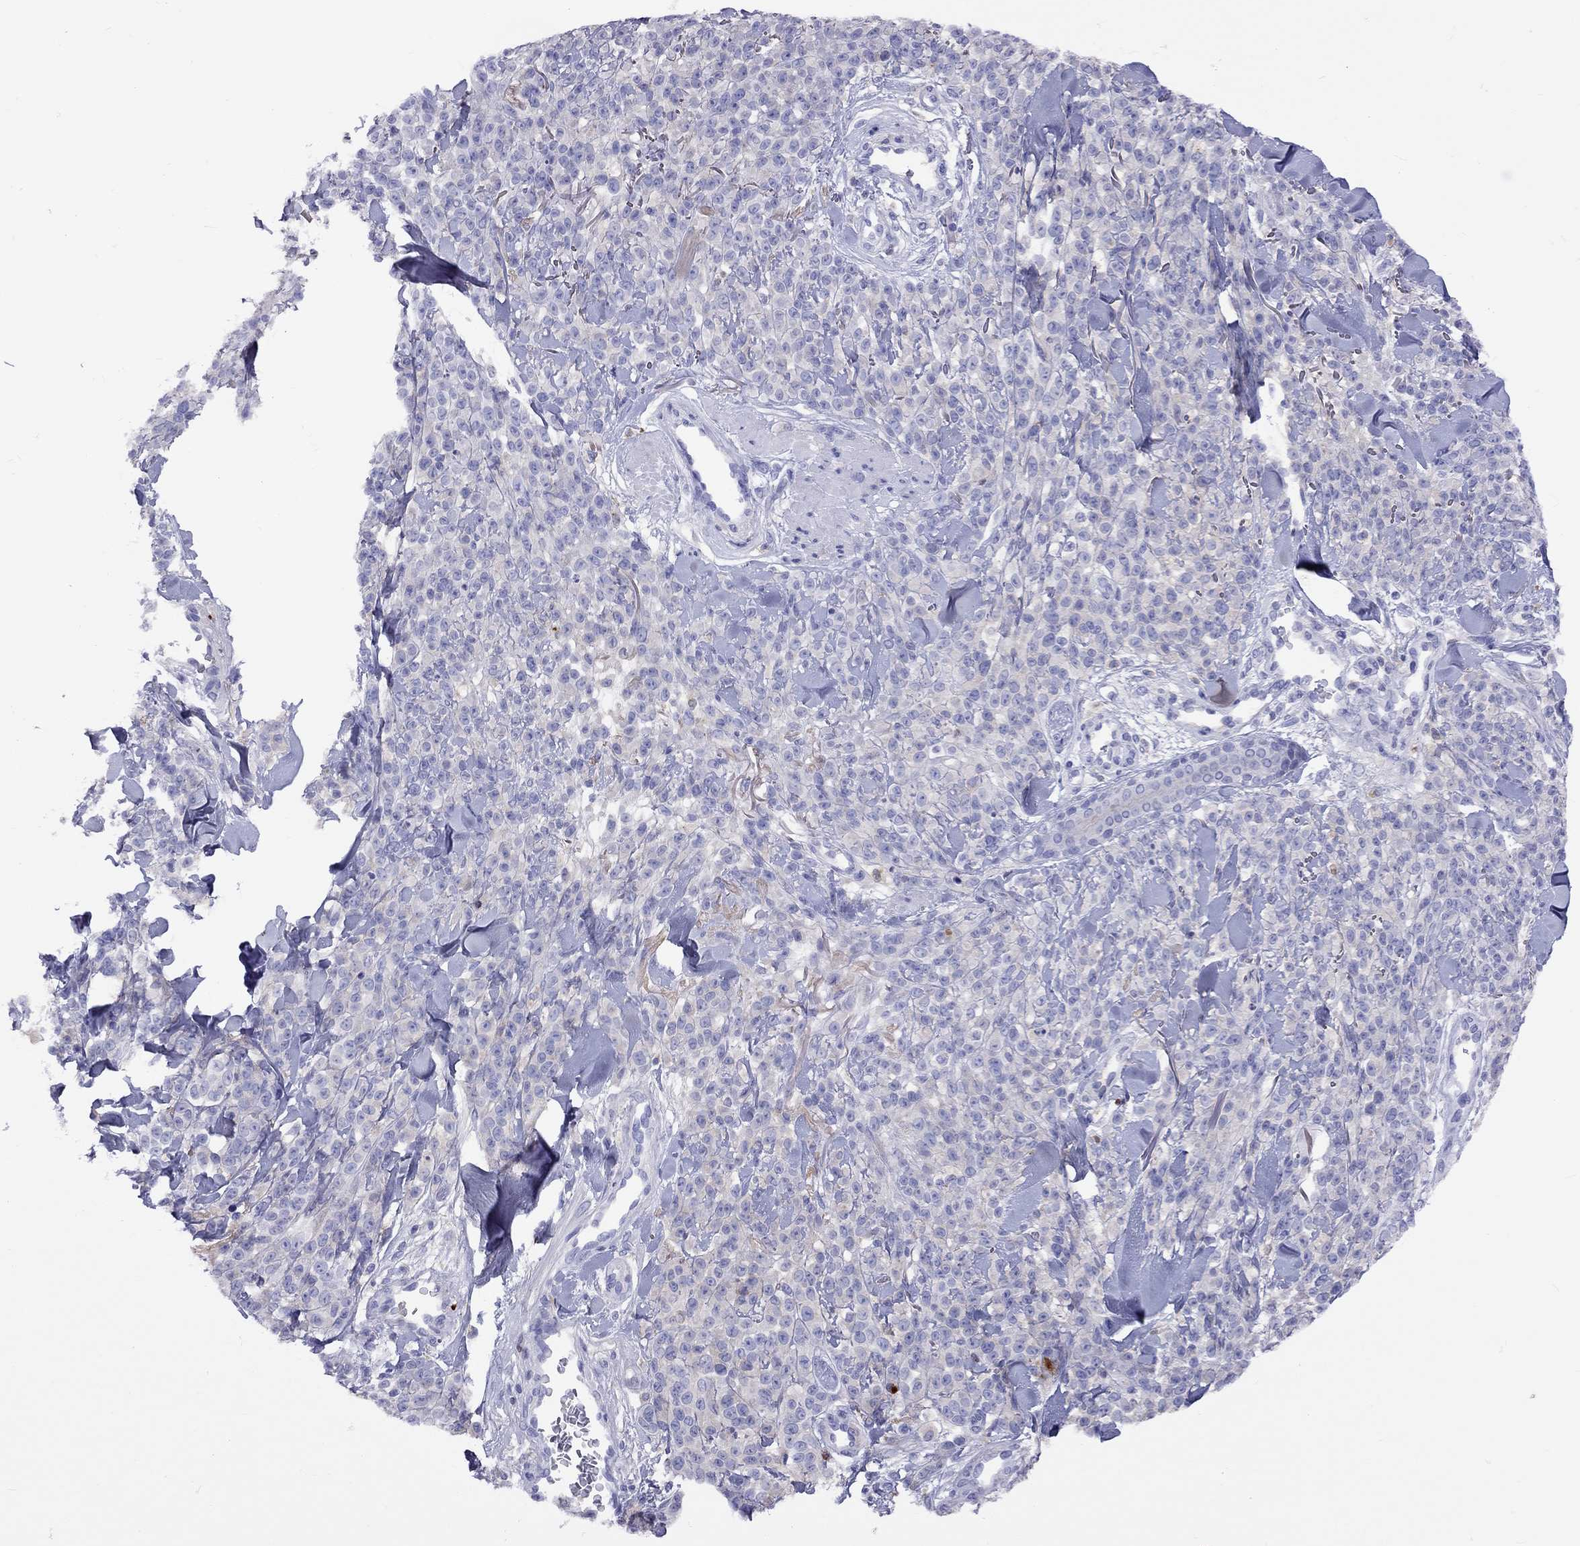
{"staining": {"intensity": "weak", "quantity": "<25%", "location": "cytoplasmic/membranous"}, "tissue": "melanoma", "cell_type": "Tumor cells", "image_type": "cancer", "snomed": [{"axis": "morphology", "description": "Malignant melanoma, NOS"}, {"axis": "topography", "description": "Skin"}, {"axis": "topography", "description": "Skin of trunk"}], "caption": "Human melanoma stained for a protein using immunohistochemistry exhibits no staining in tumor cells.", "gene": "SERPINA3", "patient": {"sex": "male", "age": 74}}